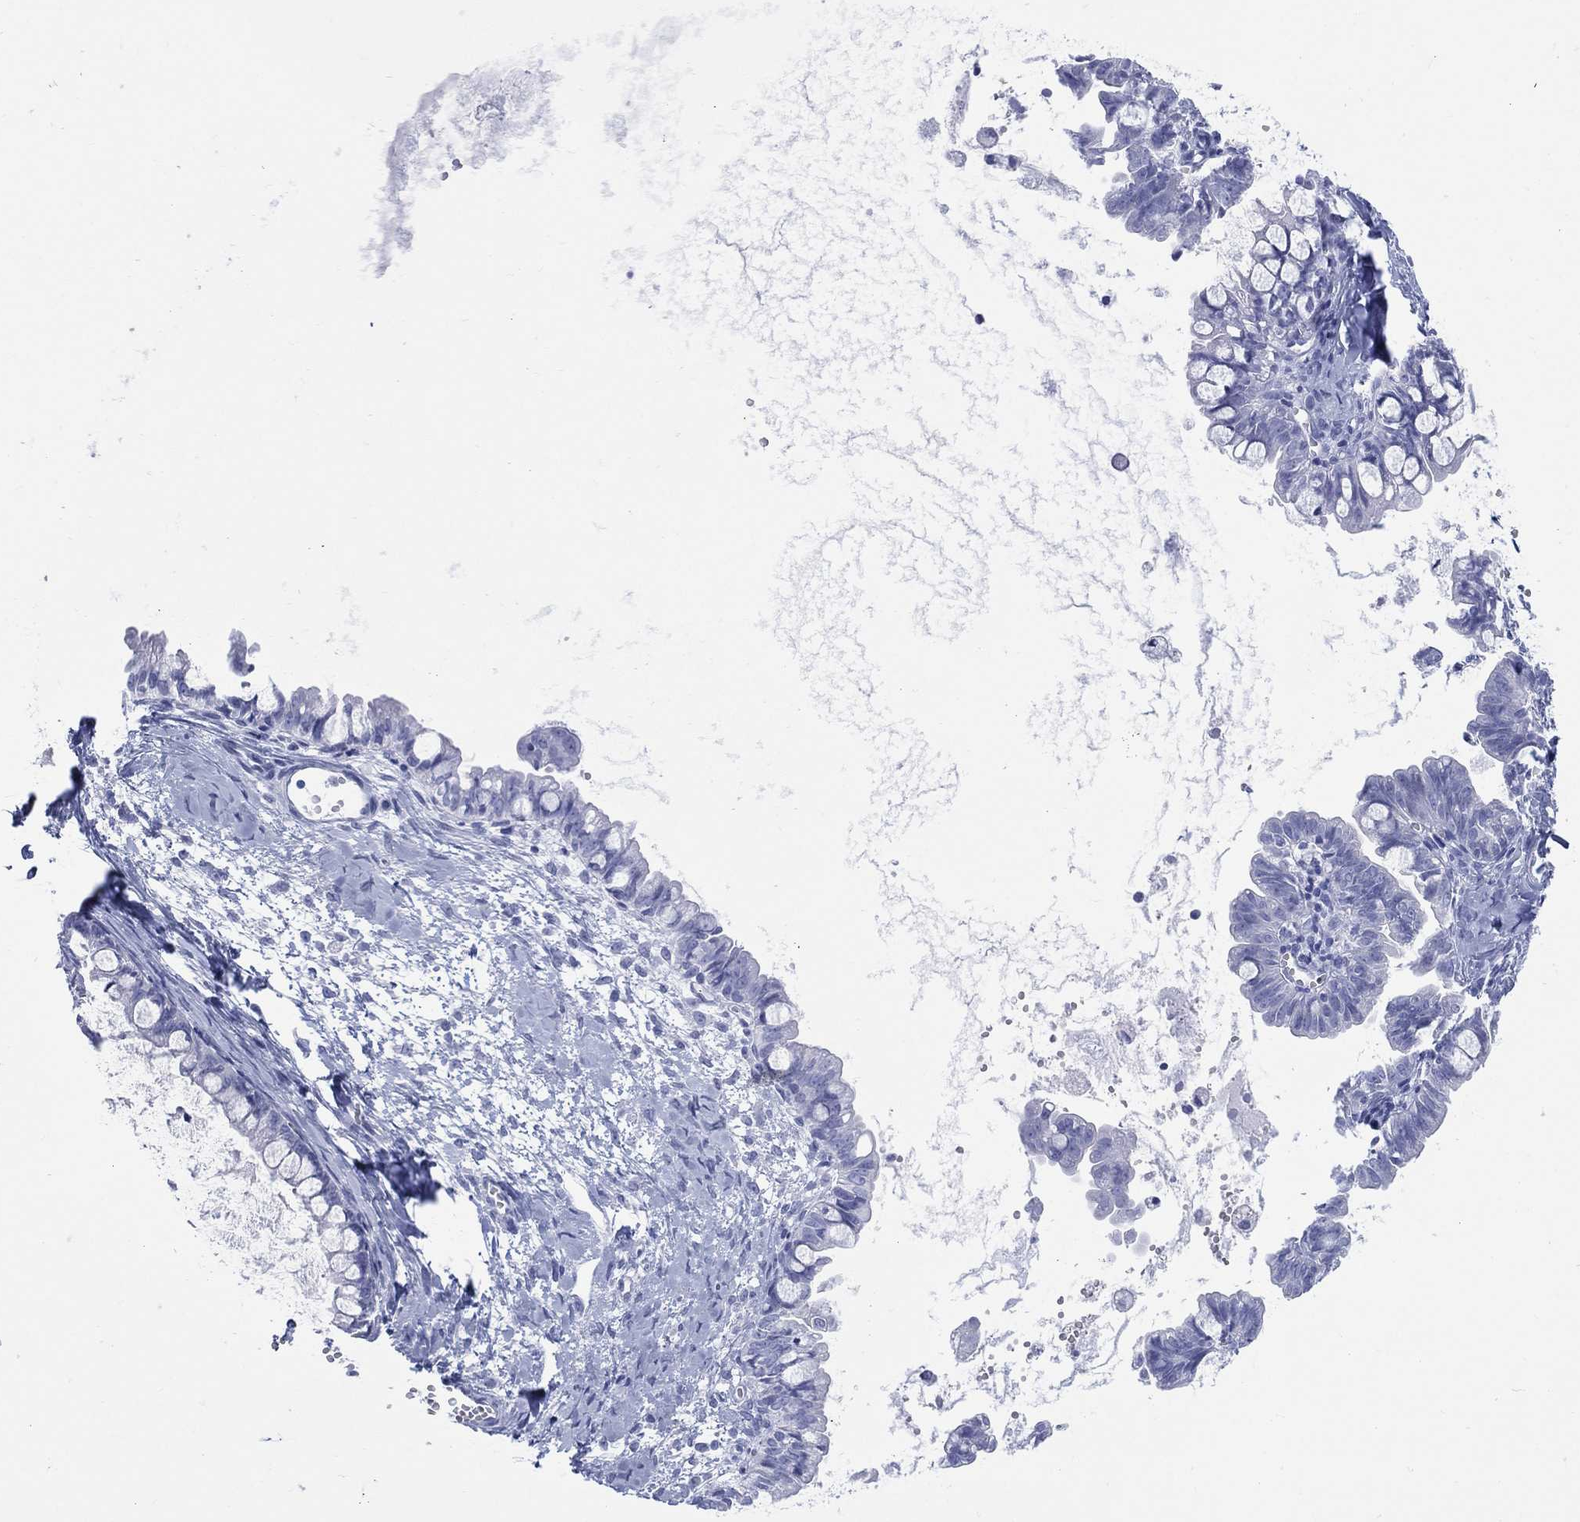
{"staining": {"intensity": "negative", "quantity": "none", "location": "none"}, "tissue": "ovarian cancer", "cell_type": "Tumor cells", "image_type": "cancer", "snomed": [{"axis": "morphology", "description": "Cystadenocarcinoma, mucinous, NOS"}, {"axis": "topography", "description": "Ovary"}], "caption": "High magnification brightfield microscopy of ovarian mucinous cystadenocarcinoma stained with DAB (brown) and counterstained with hematoxylin (blue): tumor cells show no significant expression.", "gene": "LRRD1", "patient": {"sex": "female", "age": 63}}